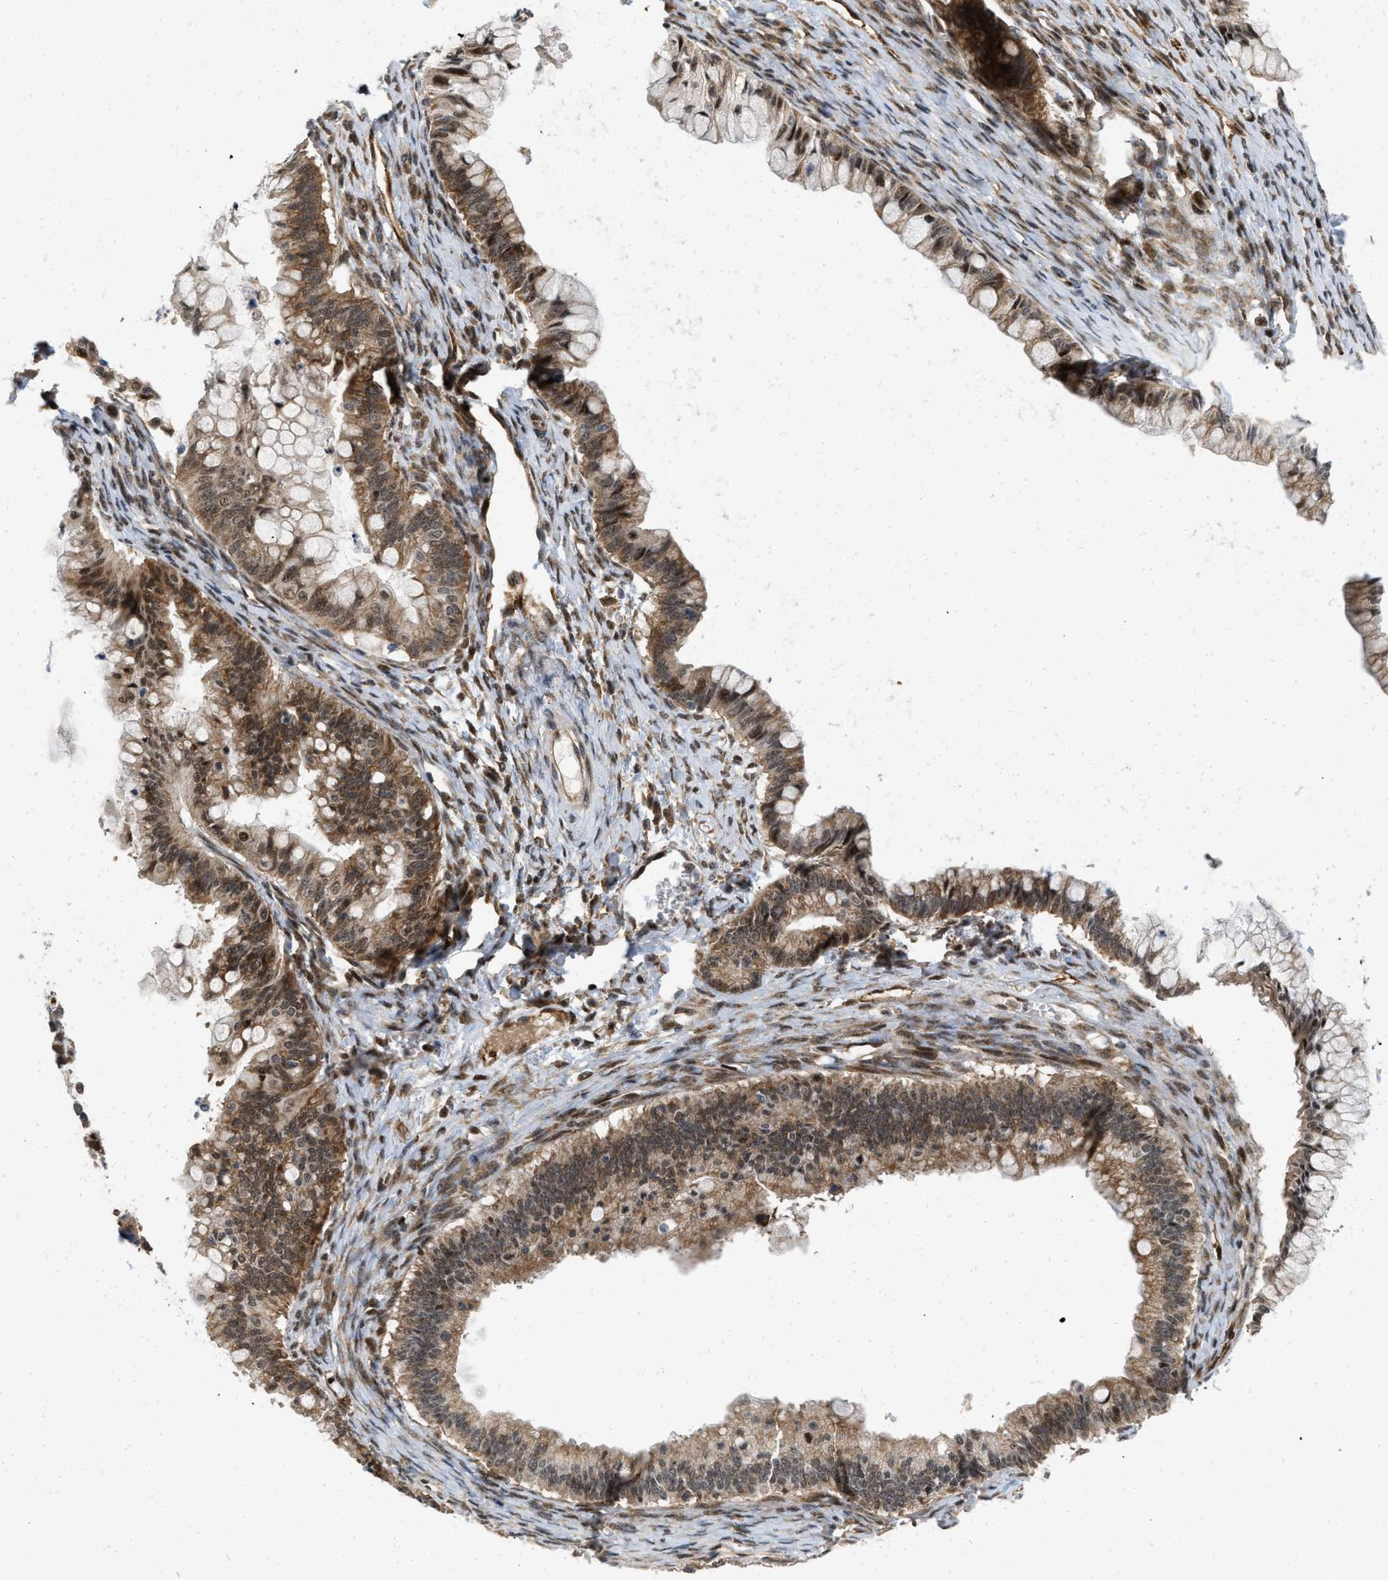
{"staining": {"intensity": "strong", "quantity": ">75%", "location": "cytoplasmic/membranous,nuclear"}, "tissue": "ovarian cancer", "cell_type": "Tumor cells", "image_type": "cancer", "snomed": [{"axis": "morphology", "description": "Cystadenocarcinoma, mucinous, NOS"}, {"axis": "topography", "description": "Ovary"}], "caption": "This is a photomicrograph of IHC staining of ovarian mucinous cystadenocarcinoma, which shows strong staining in the cytoplasmic/membranous and nuclear of tumor cells.", "gene": "ANKRD11", "patient": {"sex": "female", "age": 57}}